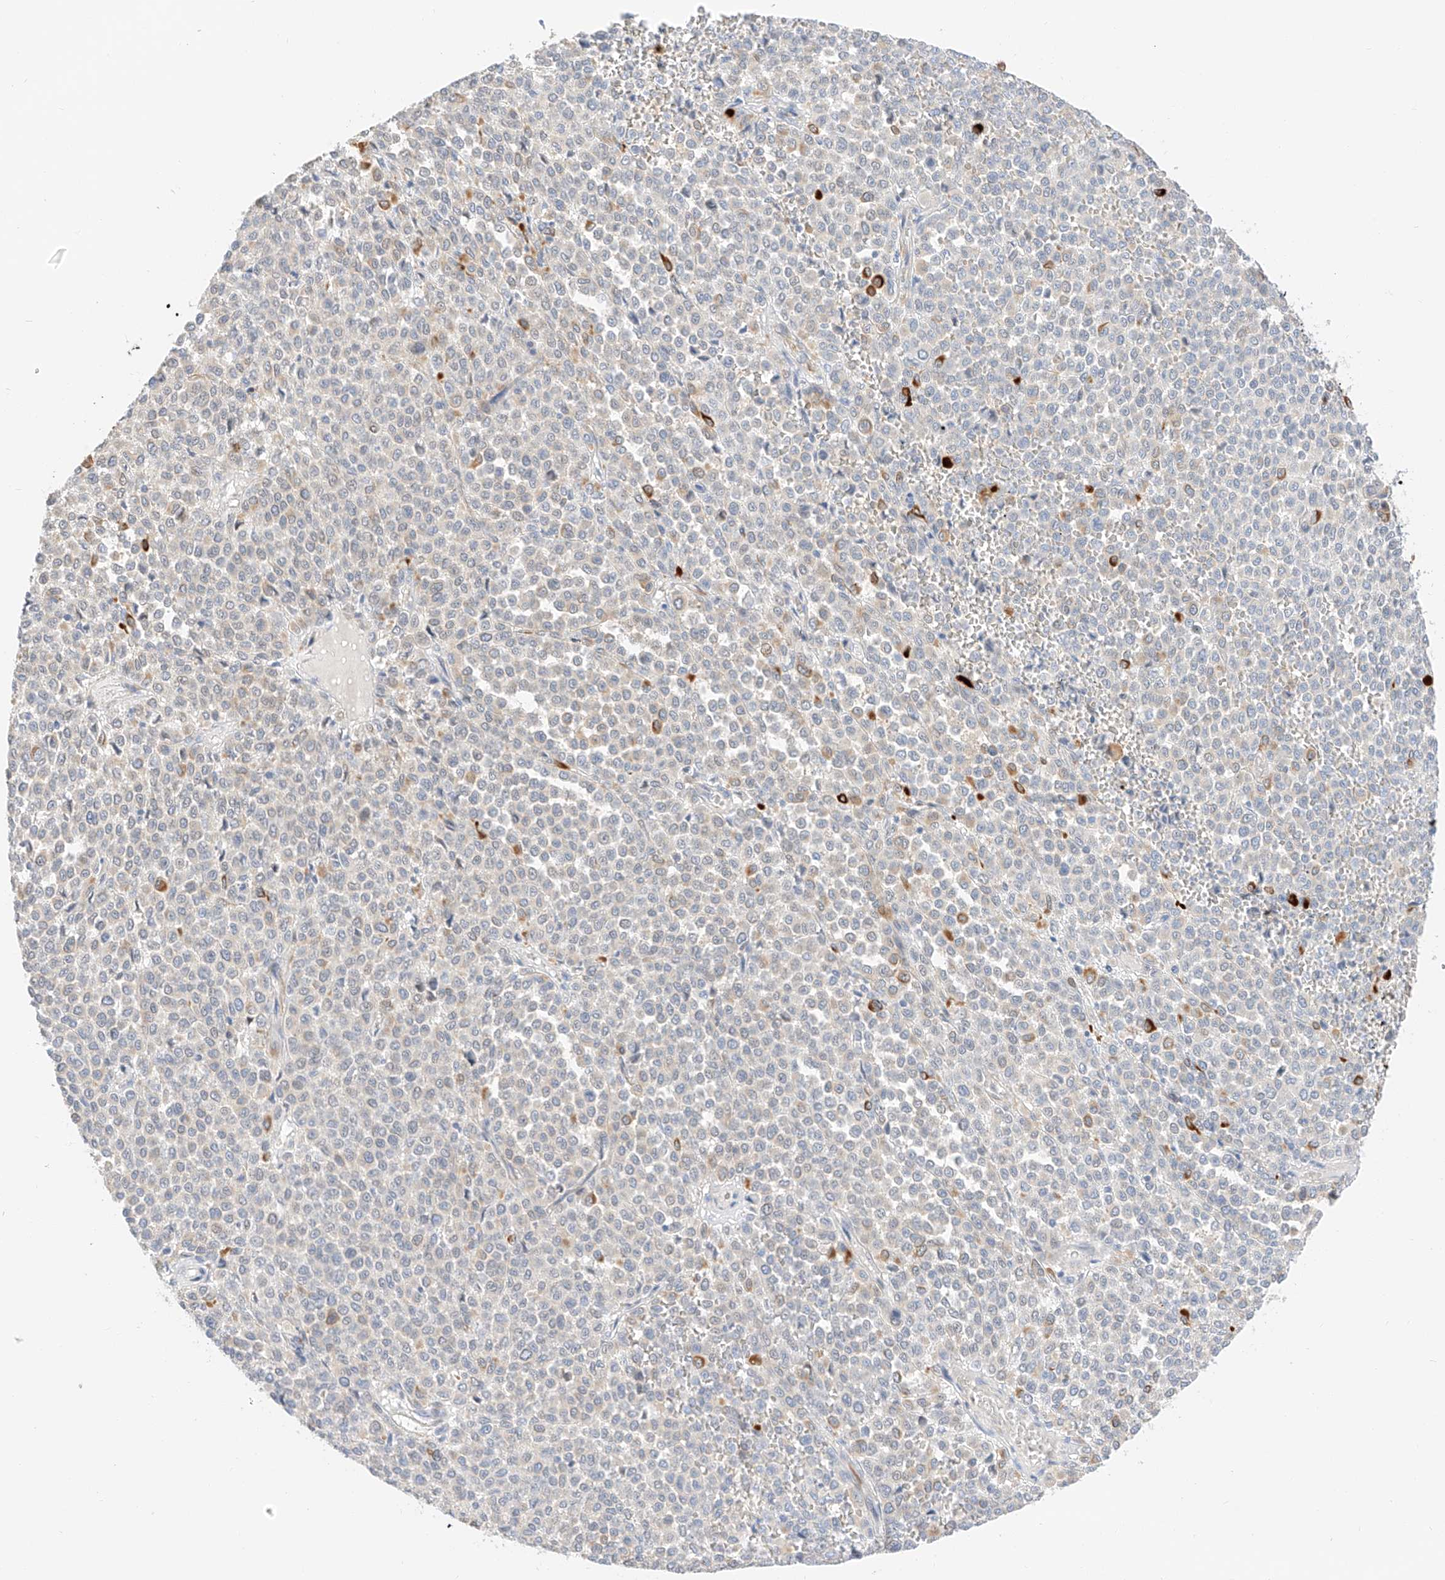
{"staining": {"intensity": "negative", "quantity": "none", "location": "none"}, "tissue": "melanoma", "cell_type": "Tumor cells", "image_type": "cancer", "snomed": [{"axis": "morphology", "description": "Malignant melanoma, Metastatic site"}, {"axis": "topography", "description": "Pancreas"}], "caption": "Histopathology image shows no protein staining in tumor cells of melanoma tissue. (DAB IHC, high magnification).", "gene": "CDCP2", "patient": {"sex": "female", "age": 30}}